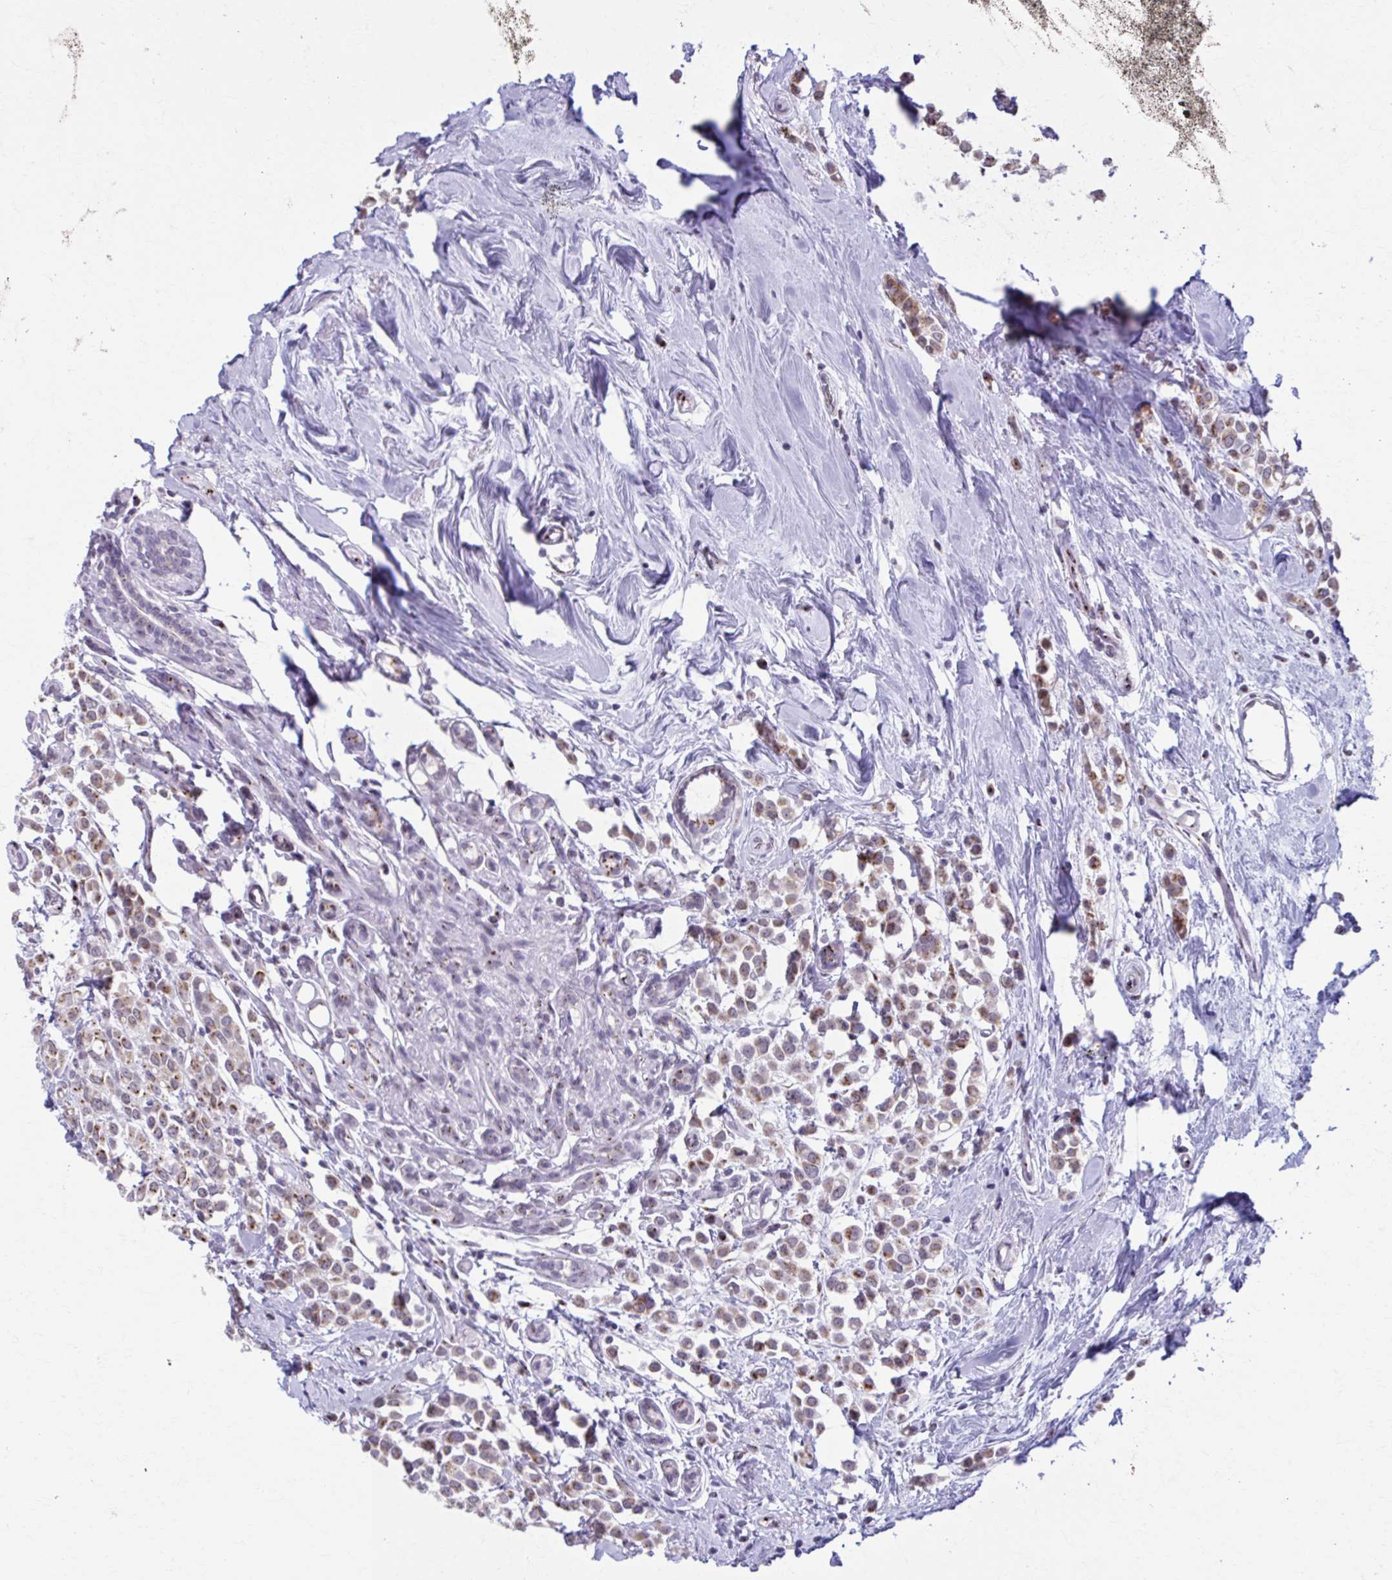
{"staining": {"intensity": "moderate", "quantity": ">75%", "location": "cytoplasmic/membranous"}, "tissue": "breast cancer", "cell_type": "Tumor cells", "image_type": "cancer", "snomed": [{"axis": "morphology", "description": "Lobular carcinoma"}, {"axis": "topography", "description": "Breast"}], "caption": "Breast cancer stained with immunohistochemistry (IHC) displays moderate cytoplasmic/membranous expression in approximately >75% of tumor cells.", "gene": "ZNF682", "patient": {"sex": "female", "age": 68}}